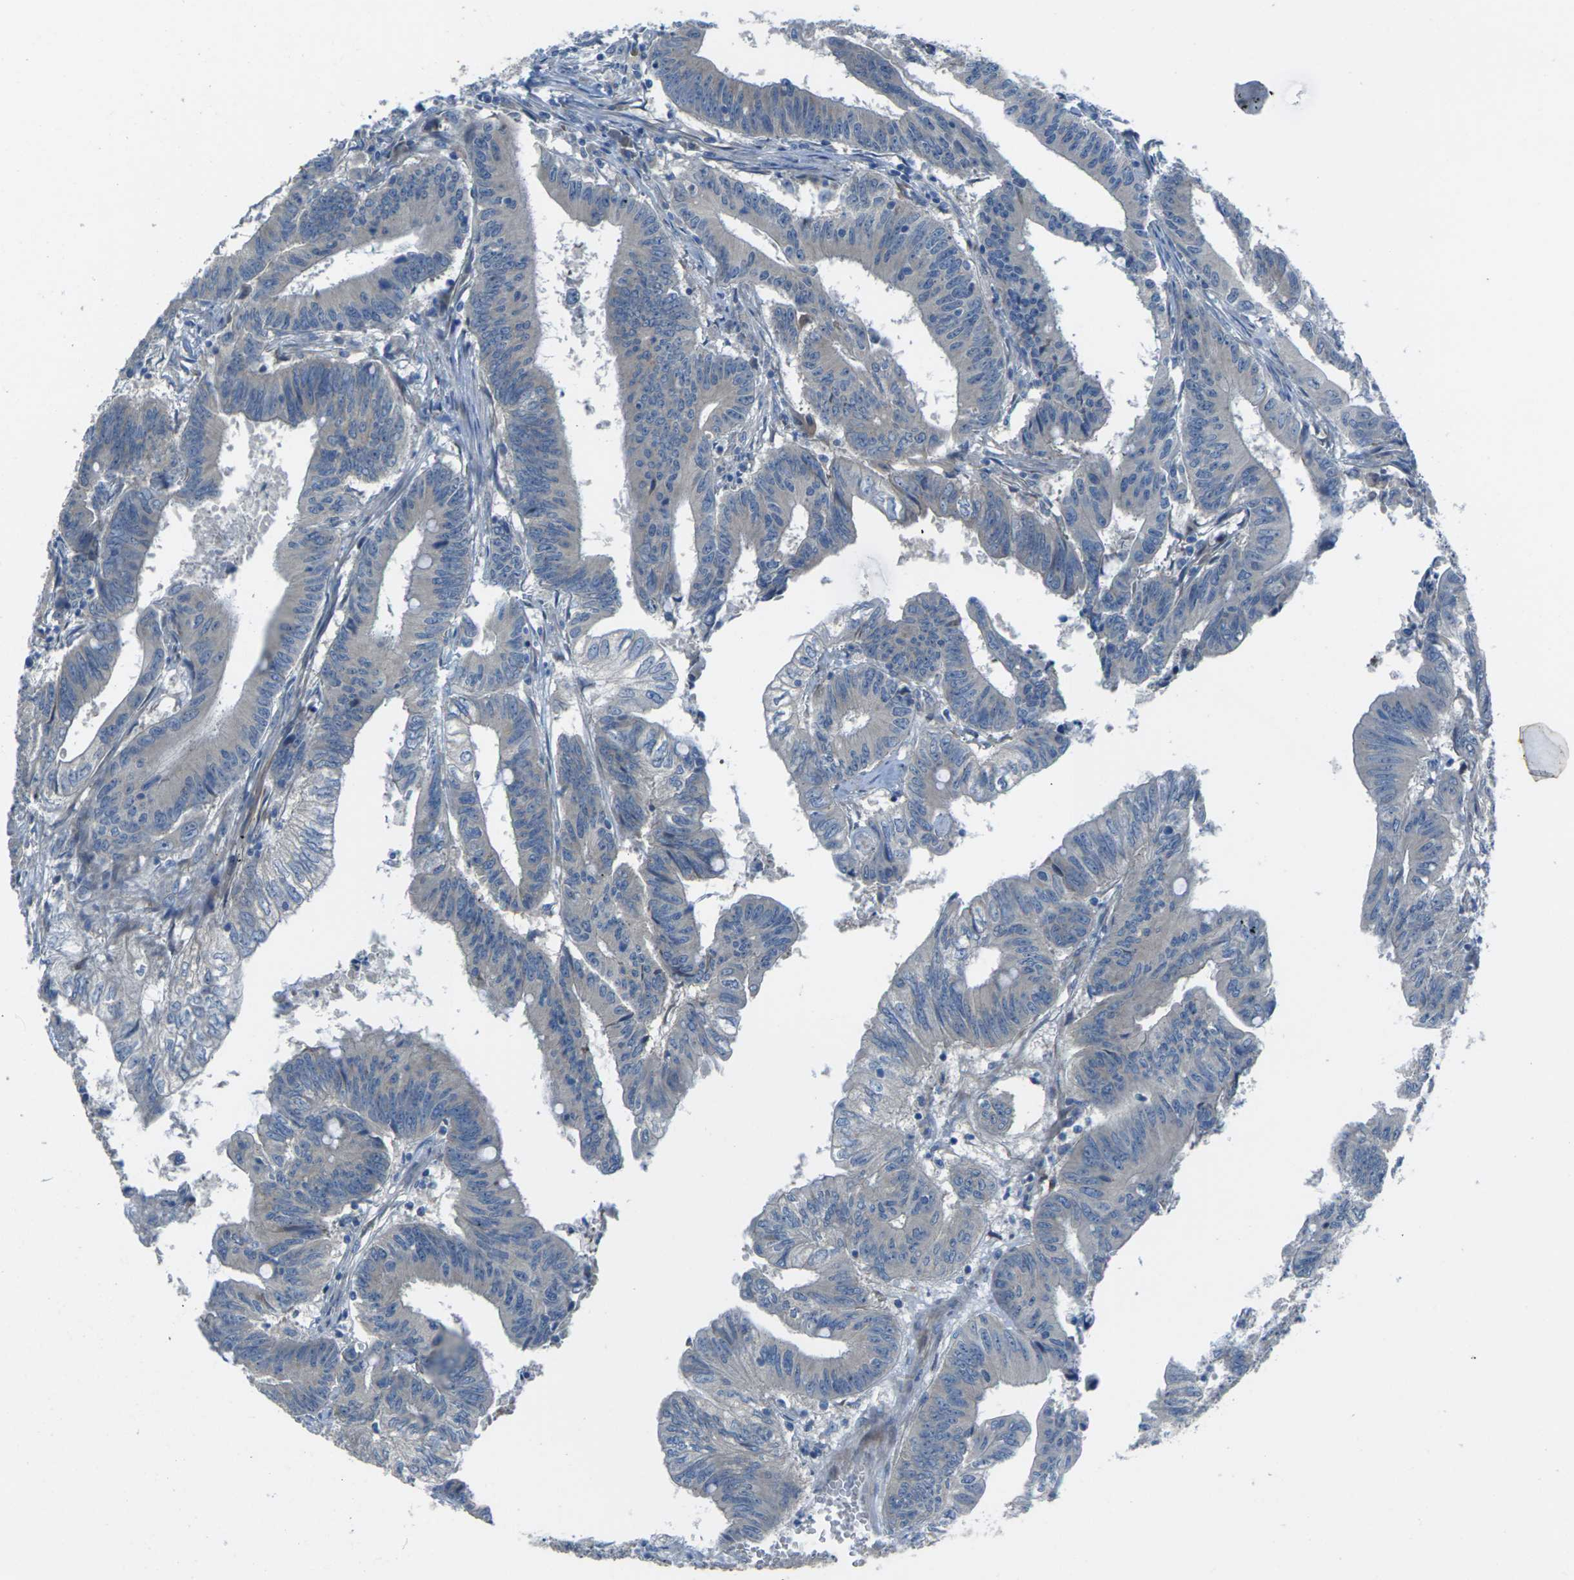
{"staining": {"intensity": "moderate", "quantity": "<25%", "location": "cytoplasmic/membranous"}, "tissue": "colorectal cancer", "cell_type": "Tumor cells", "image_type": "cancer", "snomed": [{"axis": "morphology", "description": "Adenocarcinoma, NOS"}, {"axis": "topography", "description": "Colon"}], "caption": "Colorectal cancer stained with a protein marker displays moderate staining in tumor cells.", "gene": "EDNRA", "patient": {"sex": "male", "age": 45}}